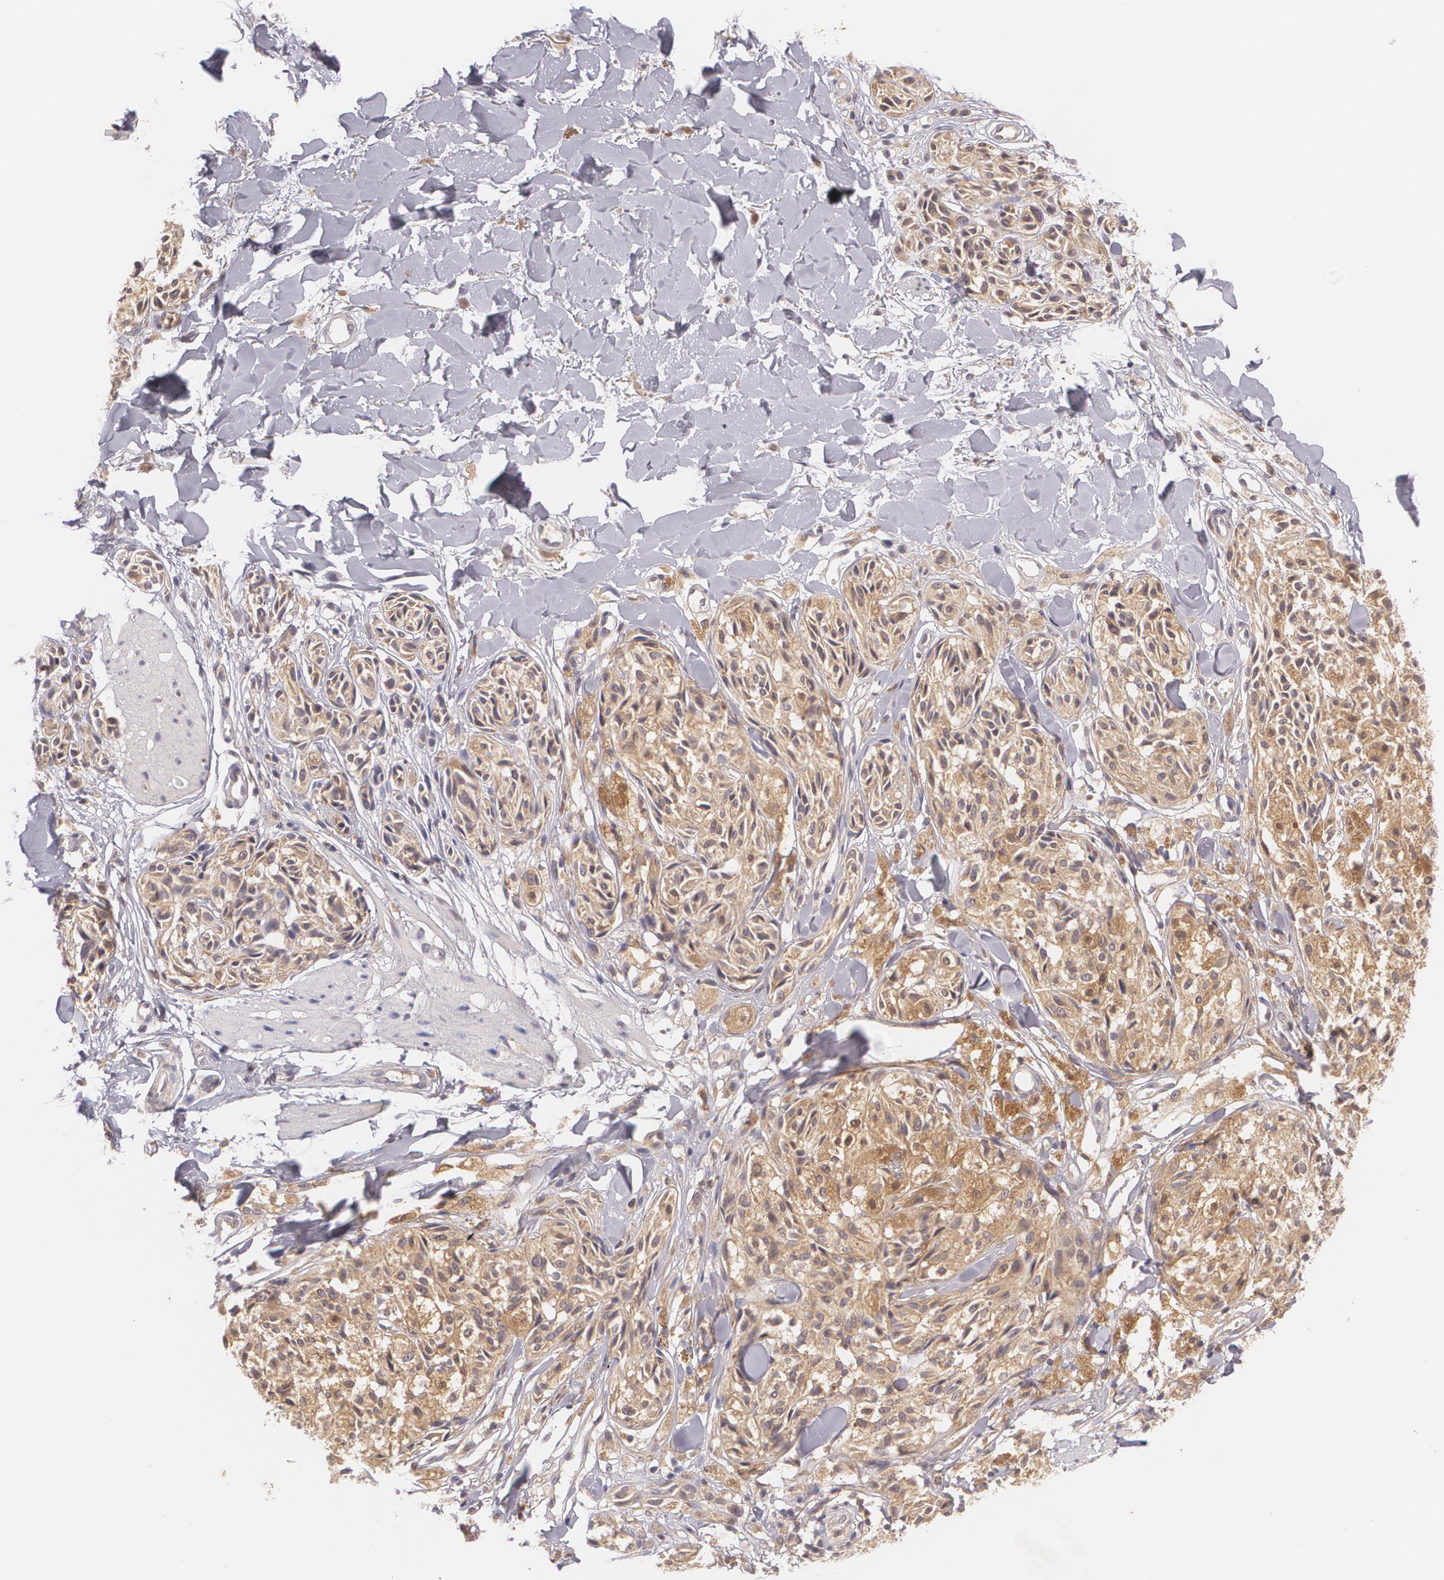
{"staining": {"intensity": "moderate", "quantity": ">75%", "location": "cytoplasmic/membranous"}, "tissue": "melanoma", "cell_type": "Tumor cells", "image_type": "cancer", "snomed": [{"axis": "morphology", "description": "Malignant melanoma, Metastatic site"}, {"axis": "topography", "description": "Skin"}], "caption": "An immunohistochemistry image of neoplastic tissue is shown. Protein staining in brown shows moderate cytoplasmic/membranous positivity in malignant melanoma (metastatic site) within tumor cells.", "gene": "CCL17", "patient": {"sex": "female", "age": 66}}